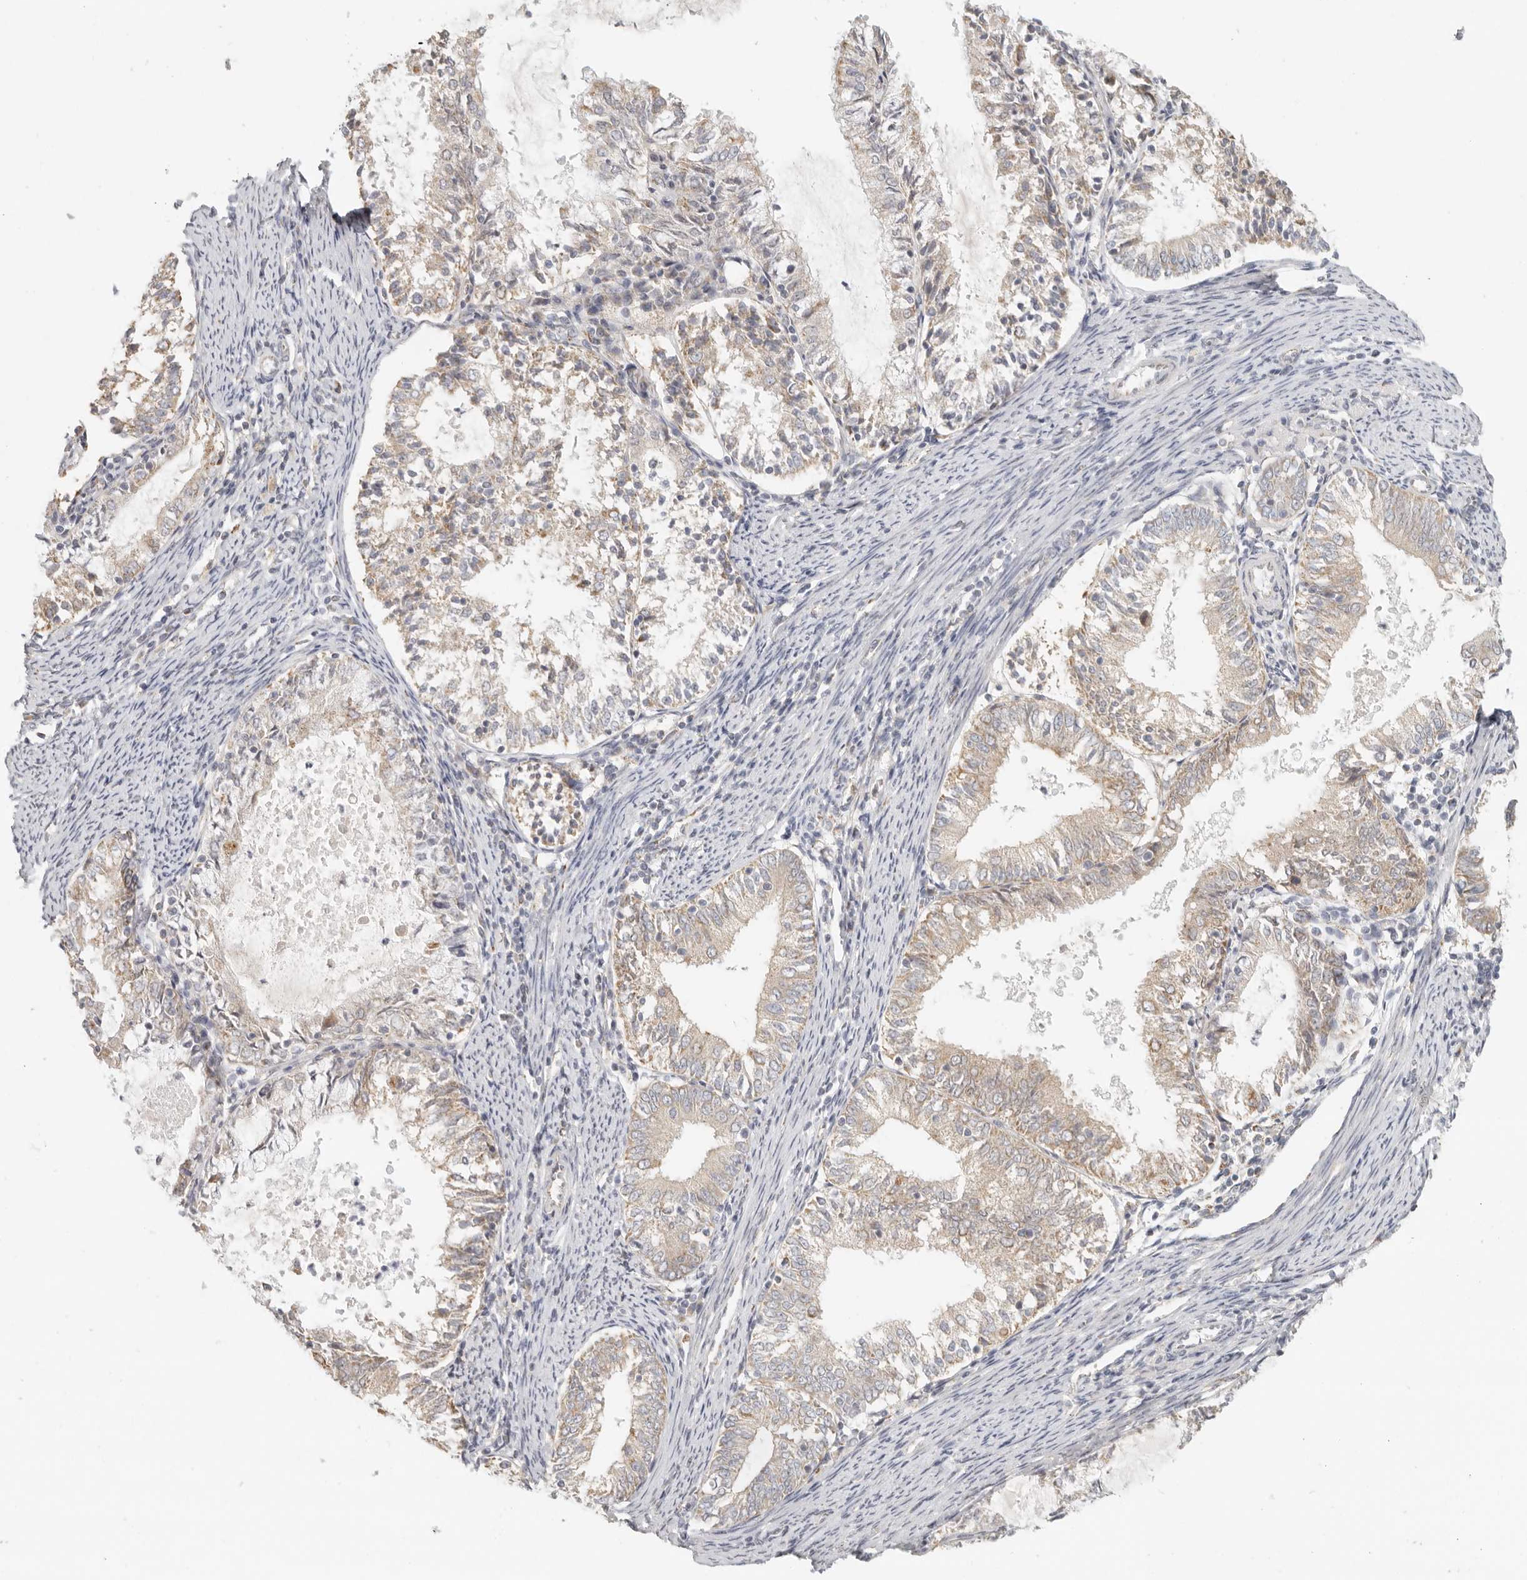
{"staining": {"intensity": "moderate", "quantity": ">75%", "location": "cytoplasmic/membranous"}, "tissue": "endometrial cancer", "cell_type": "Tumor cells", "image_type": "cancer", "snomed": [{"axis": "morphology", "description": "Adenocarcinoma, NOS"}, {"axis": "topography", "description": "Endometrium"}], "caption": "Protein staining of endometrial cancer tissue reveals moderate cytoplasmic/membranous positivity in about >75% of tumor cells. Nuclei are stained in blue.", "gene": "KDF1", "patient": {"sex": "female", "age": 57}}